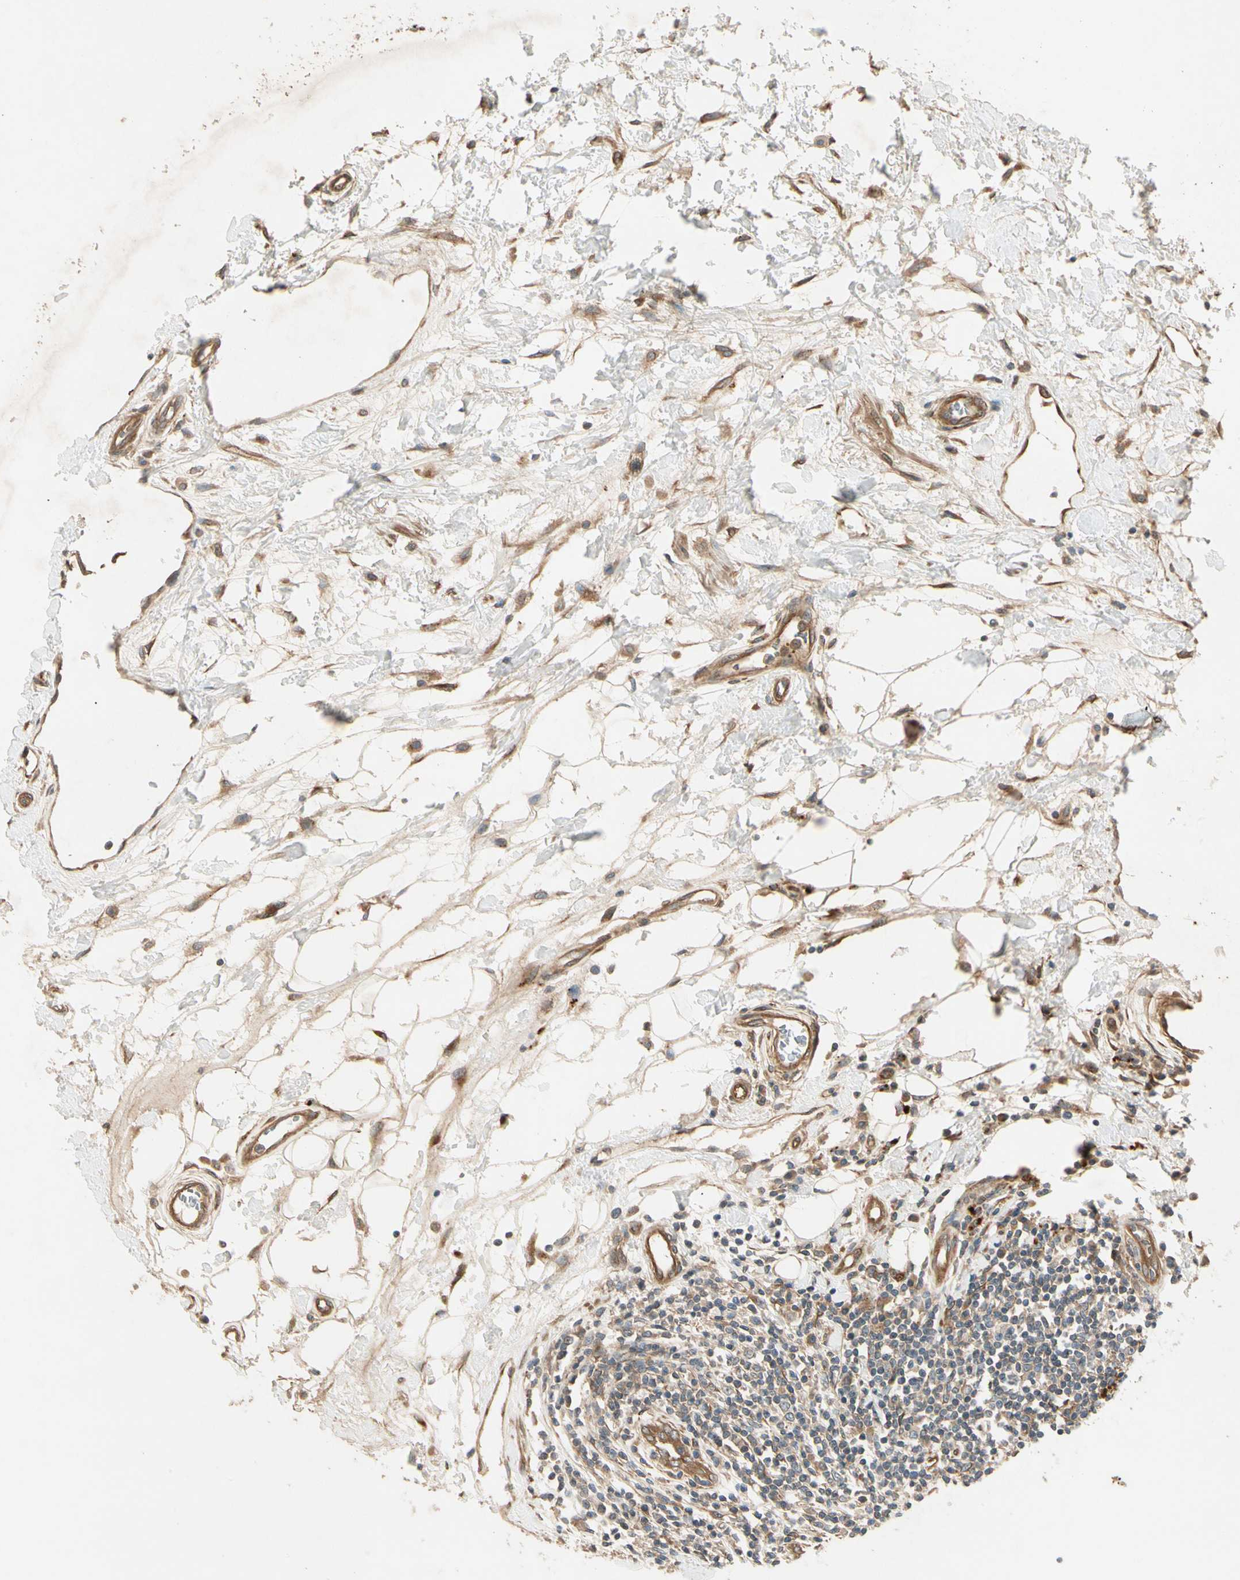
{"staining": {"intensity": "weak", "quantity": ">75%", "location": "cytoplasmic/membranous"}, "tissue": "breast cancer", "cell_type": "Tumor cells", "image_type": "cancer", "snomed": [{"axis": "morphology", "description": "Duct carcinoma"}, {"axis": "topography", "description": "Breast"}], "caption": "Protein staining displays weak cytoplasmic/membranous staining in about >75% of tumor cells in breast cancer (intraductal carcinoma).", "gene": "ROCK2", "patient": {"sex": "female", "age": 27}}